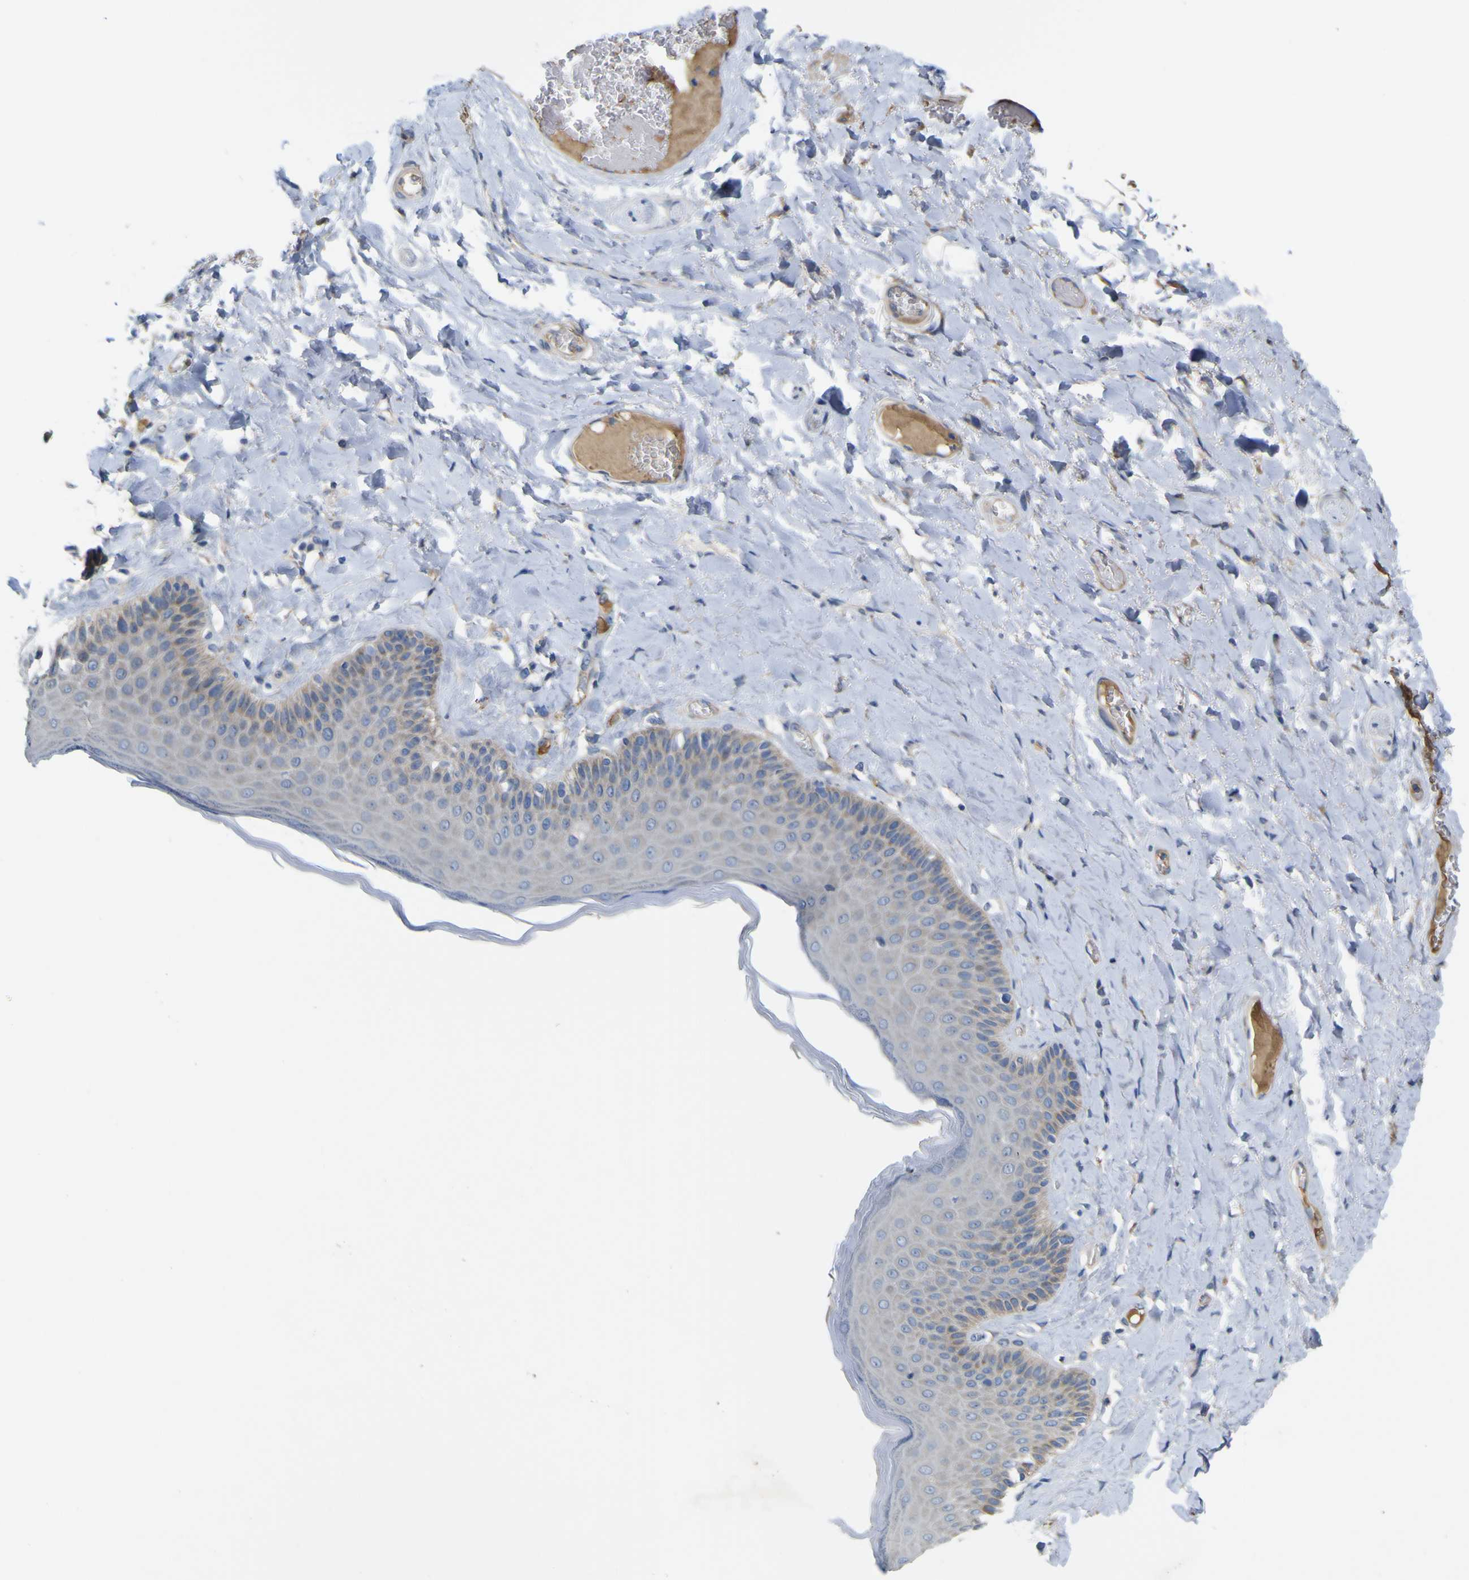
{"staining": {"intensity": "weak", "quantity": "25%-75%", "location": "cytoplasmic/membranous"}, "tissue": "skin", "cell_type": "Epidermal cells", "image_type": "normal", "snomed": [{"axis": "morphology", "description": "Normal tissue, NOS"}, {"axis": "topography", "description": "Anal"}], "caption": "The immunohistochemical stain labels weak cytoplasmic/membranous expression in epidermal cells of unremarkable skin. (DAB = brown stain, brightfield microscopy at high magnification).", "gene": "MYEOV", "patient": {"sex": "male", "age": 69}}